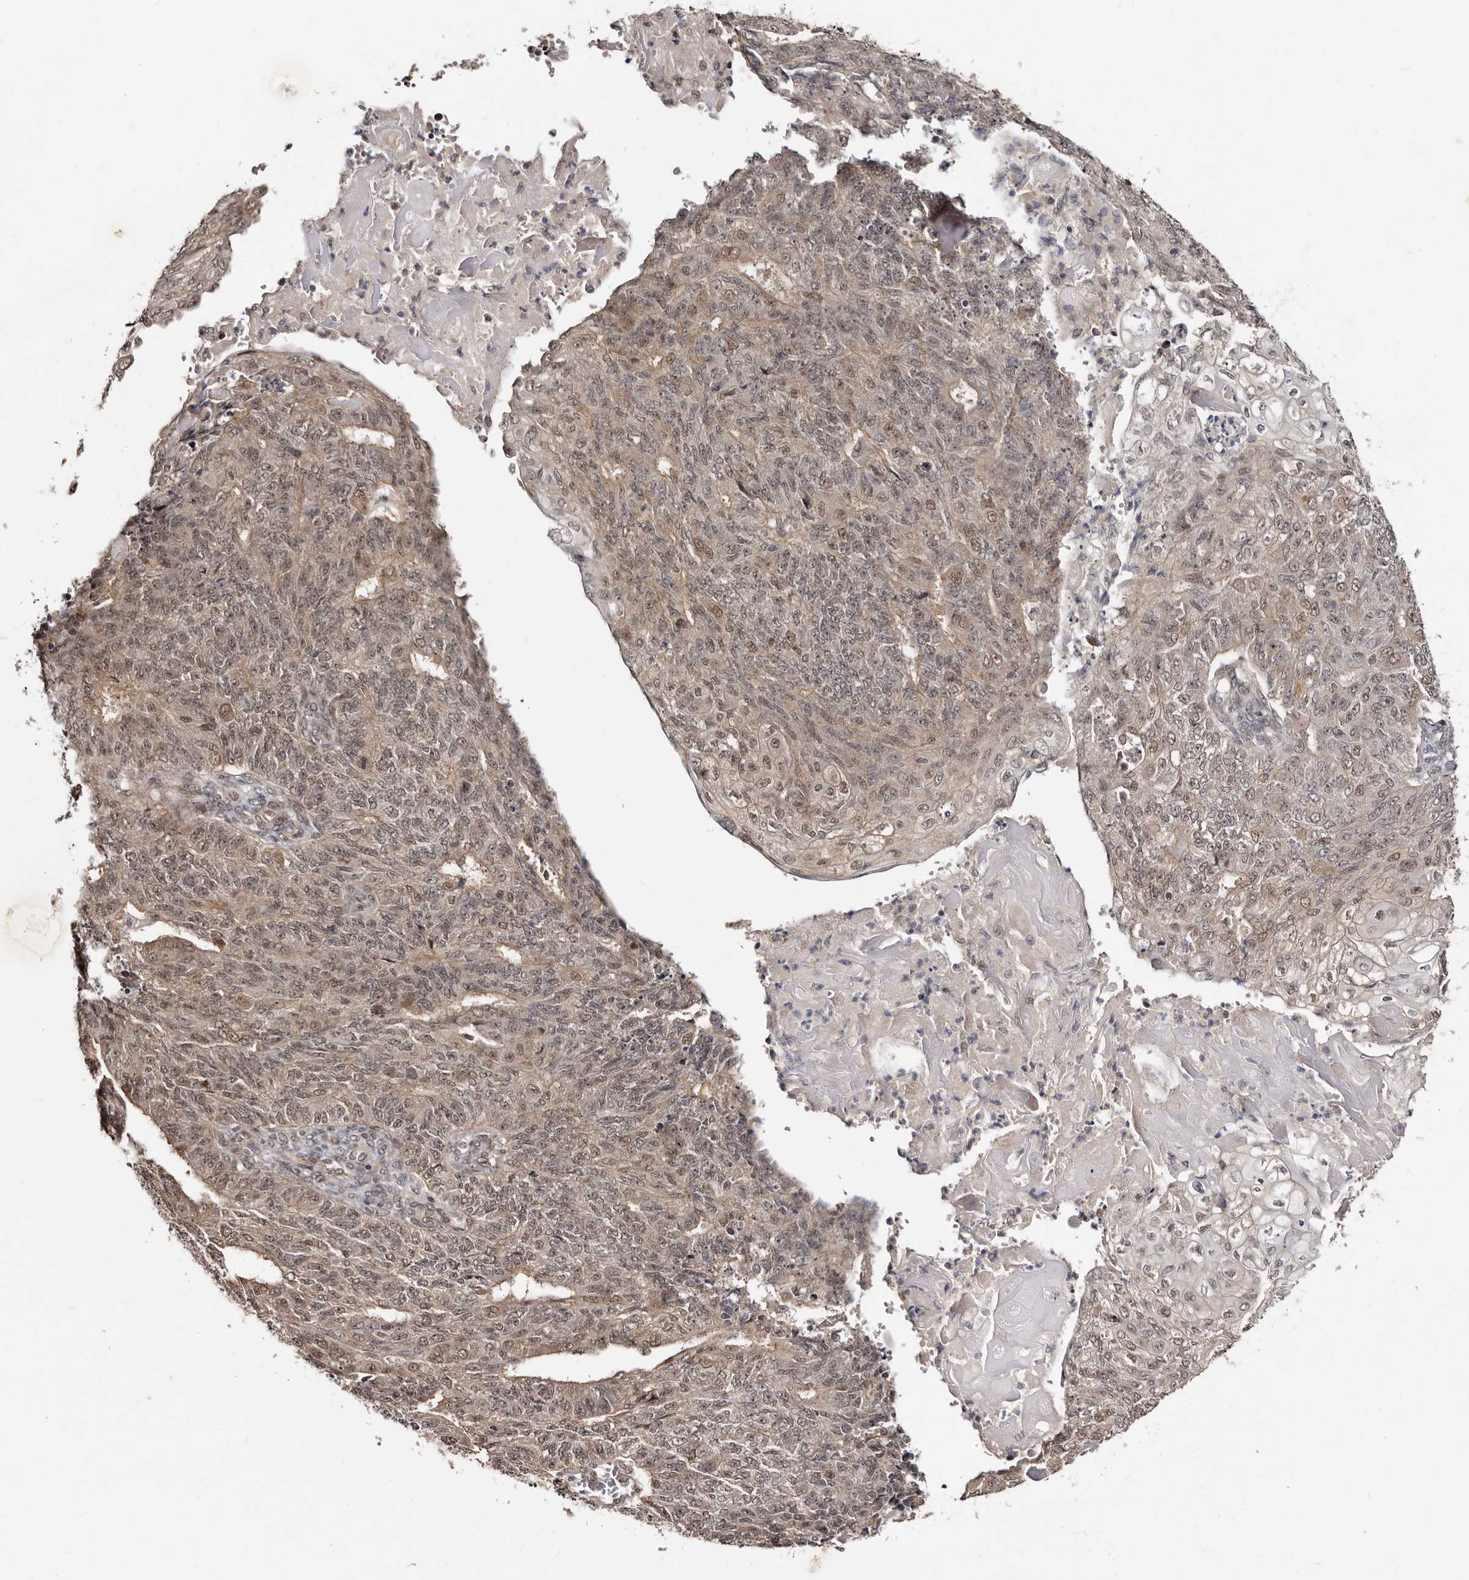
{"staining": {"intensity": "moderate", "quantity": ">75%", "location": "cytoplasmic/membranous,nuclear"}, "tissue": "endometrial cancer", "cell_type": "Tumor cells", "image_type": "cancer", "snomed": [{"axis": "morphology", "description": "Adenocarcinoma, NOS"}, {"axis": "topography", "description": "Endometrium"}], "caption": "Moderate cytoplasmic/membranous and nuclear staining for a protein is appreciated in approximately >75% of tumor cells of adenocarcinoma (endometrial) using immunohistochemistry.", "gene": "TBC1D22B", "patient": {"sex": "female", "age": 32}}